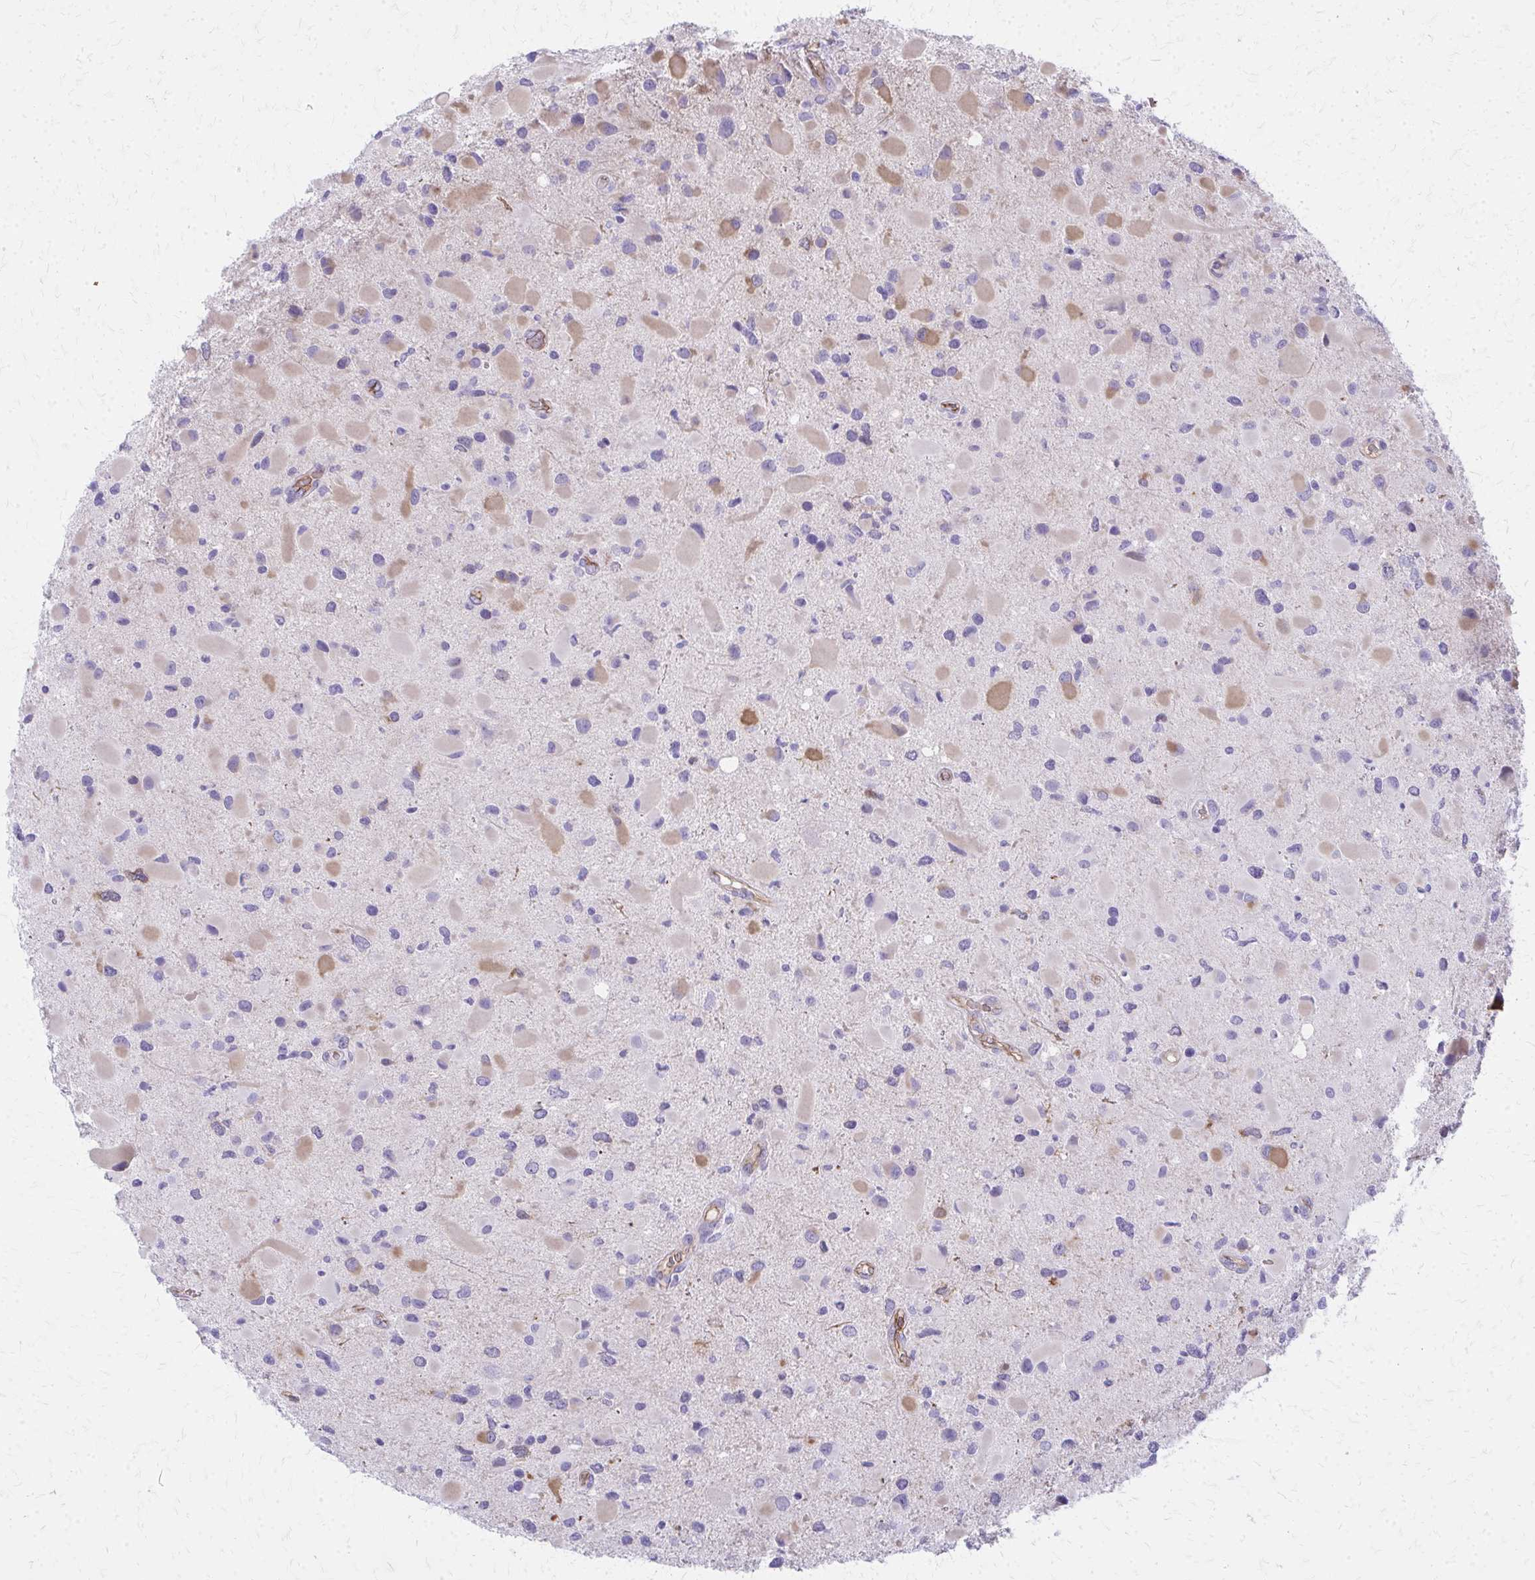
{"staining": {"intensity": "moderate", "quantity": "<25%", "location": "cytoplasmic/membranous"}, "tissue": "glioma", "cell_type": "Tumor cells", "image_type": "cancer", "snomed": [{"axis": "morphology", "description": "Glioma, malignant, Low grade"}, {"axis": "topography", "description": "Brain"}], "caption": "DAB immunohistochemical staining of human glioma displays moderate cytoplasmic/membranous protein expression in about <25% of tumor cells.", "gene": "TPSG1", "patient": {"sex": "female", "age": 32}}